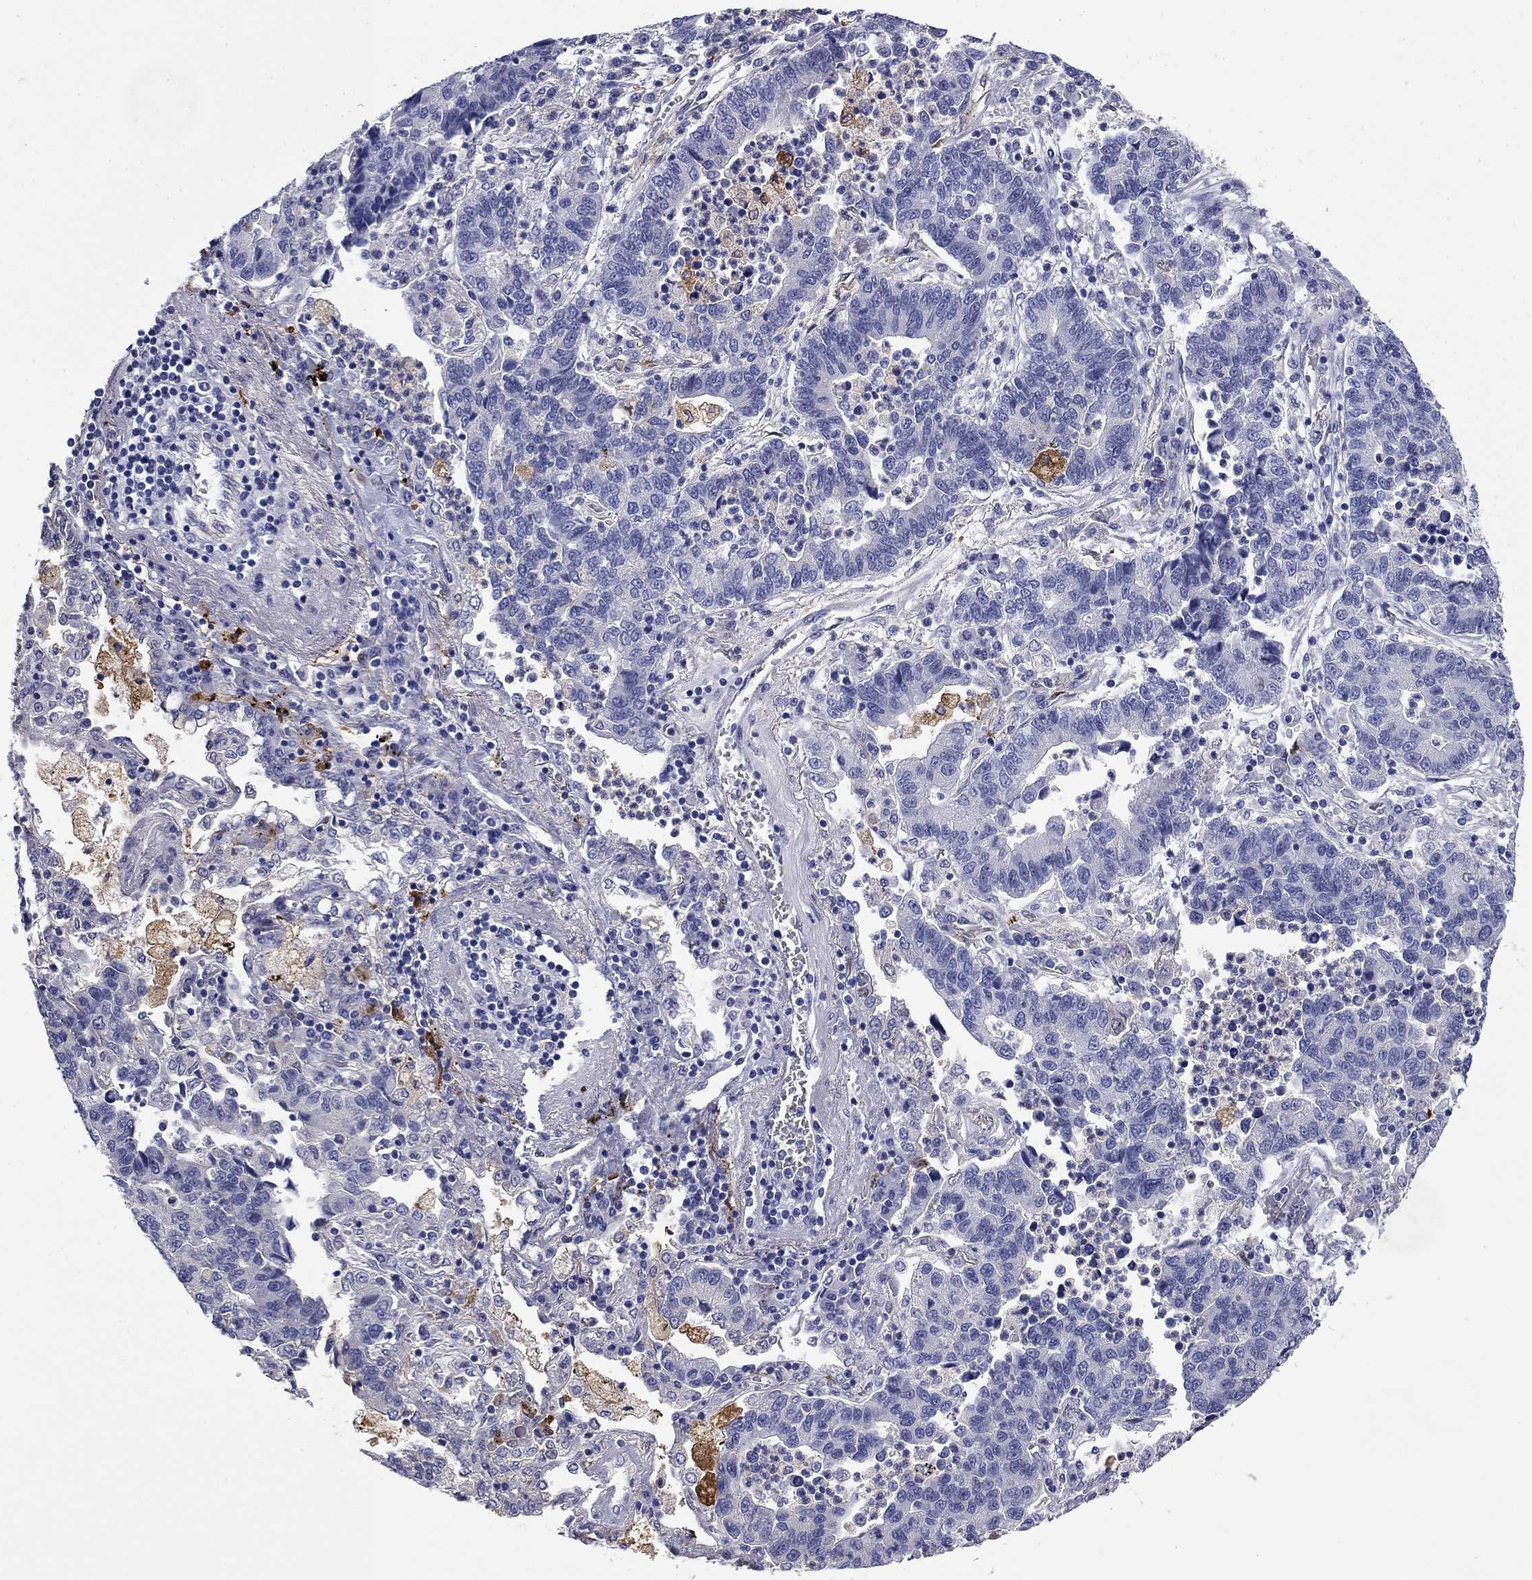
{"staining": {"intensity": "negative", "quantity": "none", "location": "none"}, "tissue": "lung cancer", "cell_type": "Tumor cells", "image_type": "cancer", "snomed": [{"axis": "morphology", "description": "Adenocarcinoma, NOS"}, {"axis": "topography", "description": "Lung"}], "caption": "Image shows no significant protein positivity in tumor cells of lung adenocarcinoma.", "gene": "BCL2L14", "patient": {"sex": "female", "age": 57}}